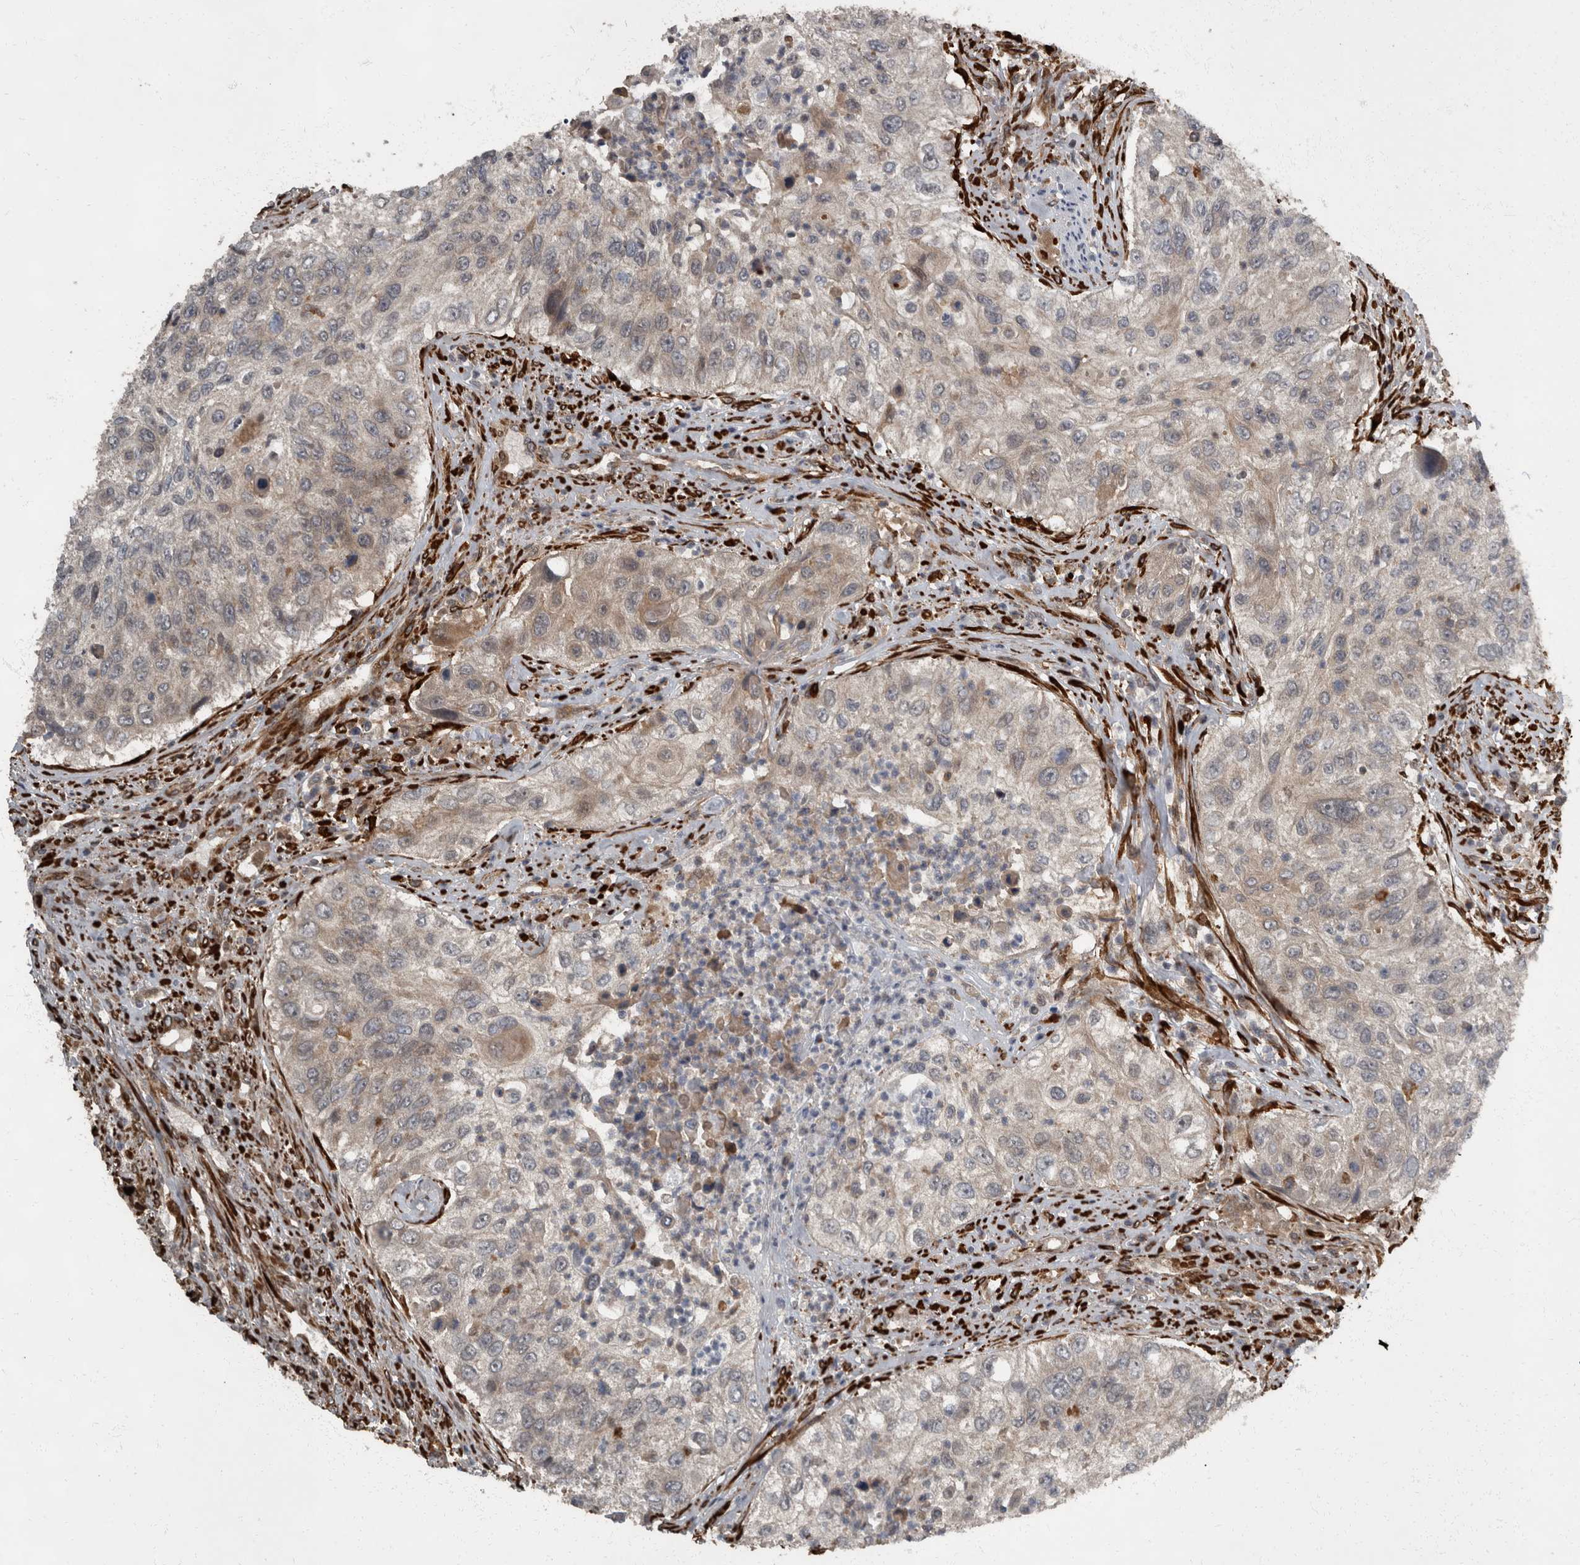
{"staining": {"intensity": "weak", "quantity": "<25%", "location": "cytoplasmic/membranous"}, "tissue": "urothelial cancer", "cell_type": "Tumor cells", "image_type": "cancer", "snomed": [{"axis": "morphology", "description": "Urothelial carcinoma, High grade"}, {"axis": "topography", "description": "Urinary bladder"}], "caption": "Immunohistochemical staining of urothelial cancer displays no significant staining in tumor cells. (DAB immunohistochemistry (IHC) visualized using brightfield microscopy, high magnification).", "gene": "RABGGTB", "patient": {"sex": "female", "age": 60}}